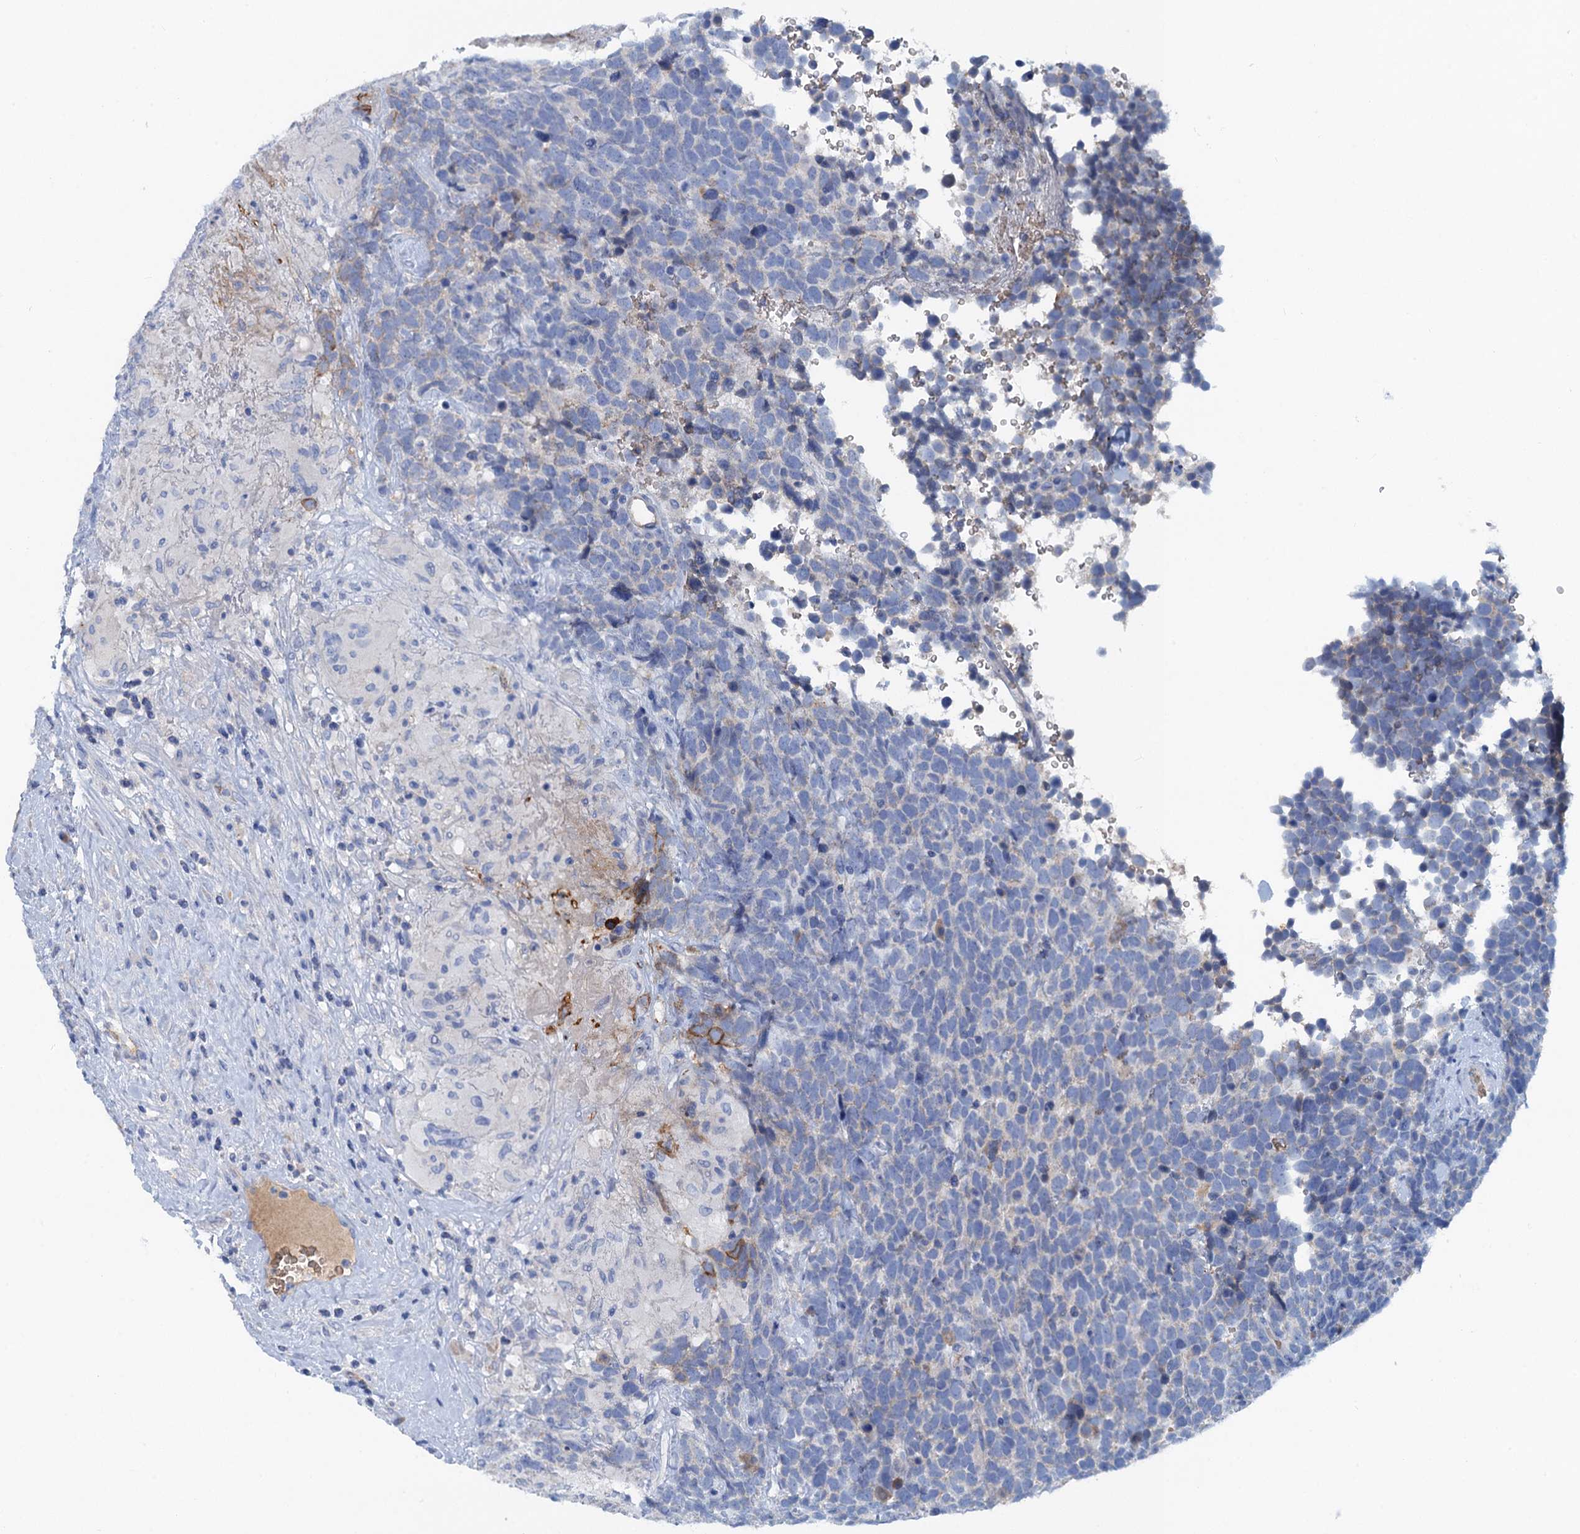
{"staining": {"intensity": "negative", "quantity": "none", "location": "none"}, "tissue": "urothelial cancer", "cell_type": "Tumor cells", "image_type": "cancer", "snomed": [{"axis": "morphology", "description": "Urothelial carcinoma, High grade"}, {"axis": "topography", "description": "Urinary bladder"}], "caption": "Image shows no protein staining in tumor cells of urothelial carcinoma (high-grade) tissue. (DAB (3,3'-diaminobenzidine) IHC with hematoxylin counter stain).", "gene": "MYADML2", "patient": {"sex": "female", "age": 82}}